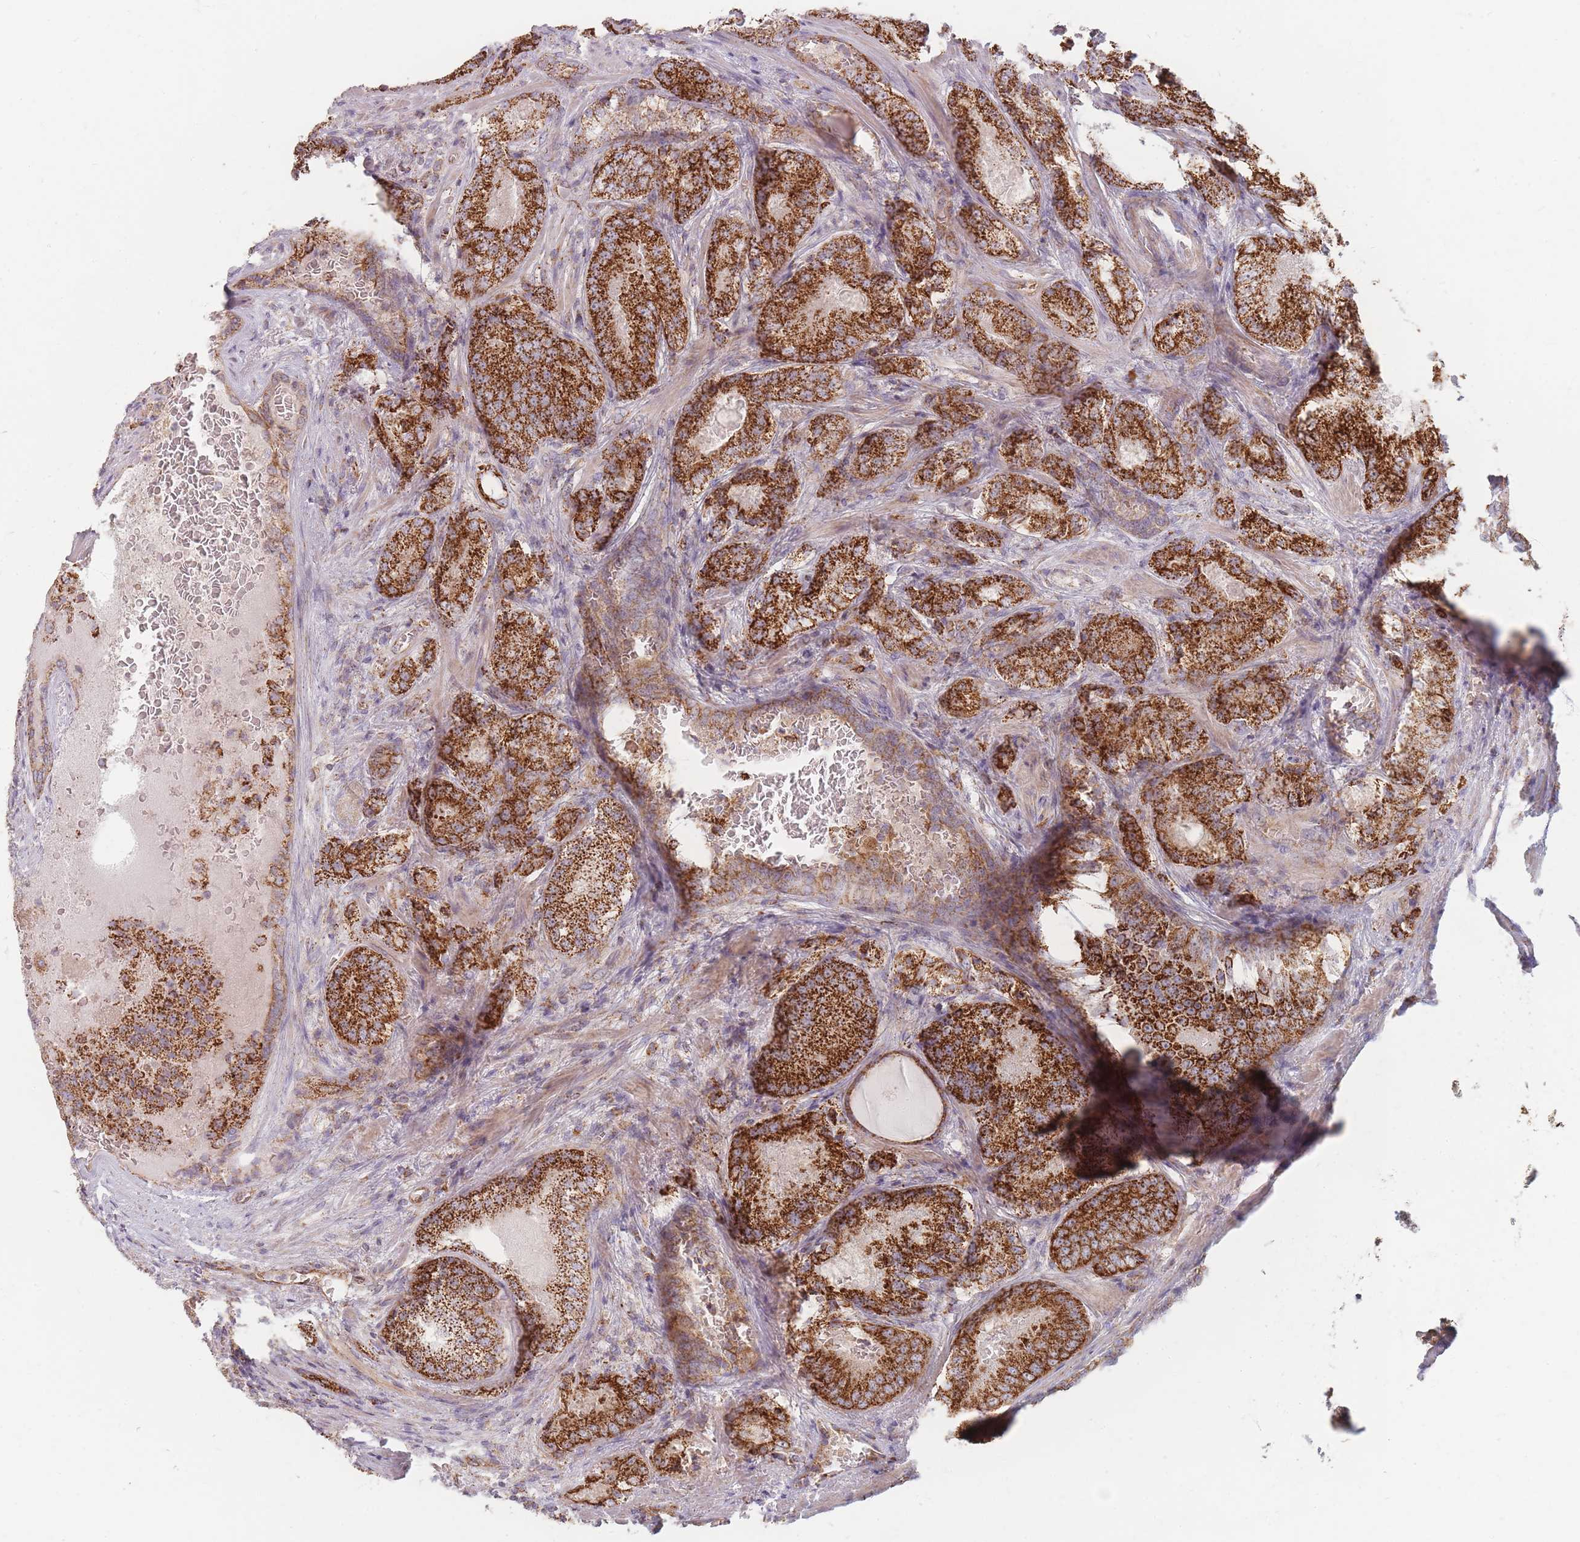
{"staining": {"intensity": "strong", "quantity": ">75%", "location": "cytoplasmic/membranous"}, "tissue": "prostate cancer", "cell_type": "Tumor cells", "image_type": "cancer", "snomed": [{"axis": "morphology", "description": "Adenocarcinoma, High grade"}, {"axis": "topography", "description": "Prostate"}], "caption": "Protein staining of prostate cancer (high-grade adenocarcinoma) tissue shows strong cytoplasmic/membranous expression in about >75% of tumor cells.", "gene": "ESRP2", "patient": {"sex": "male", "age": 63}}